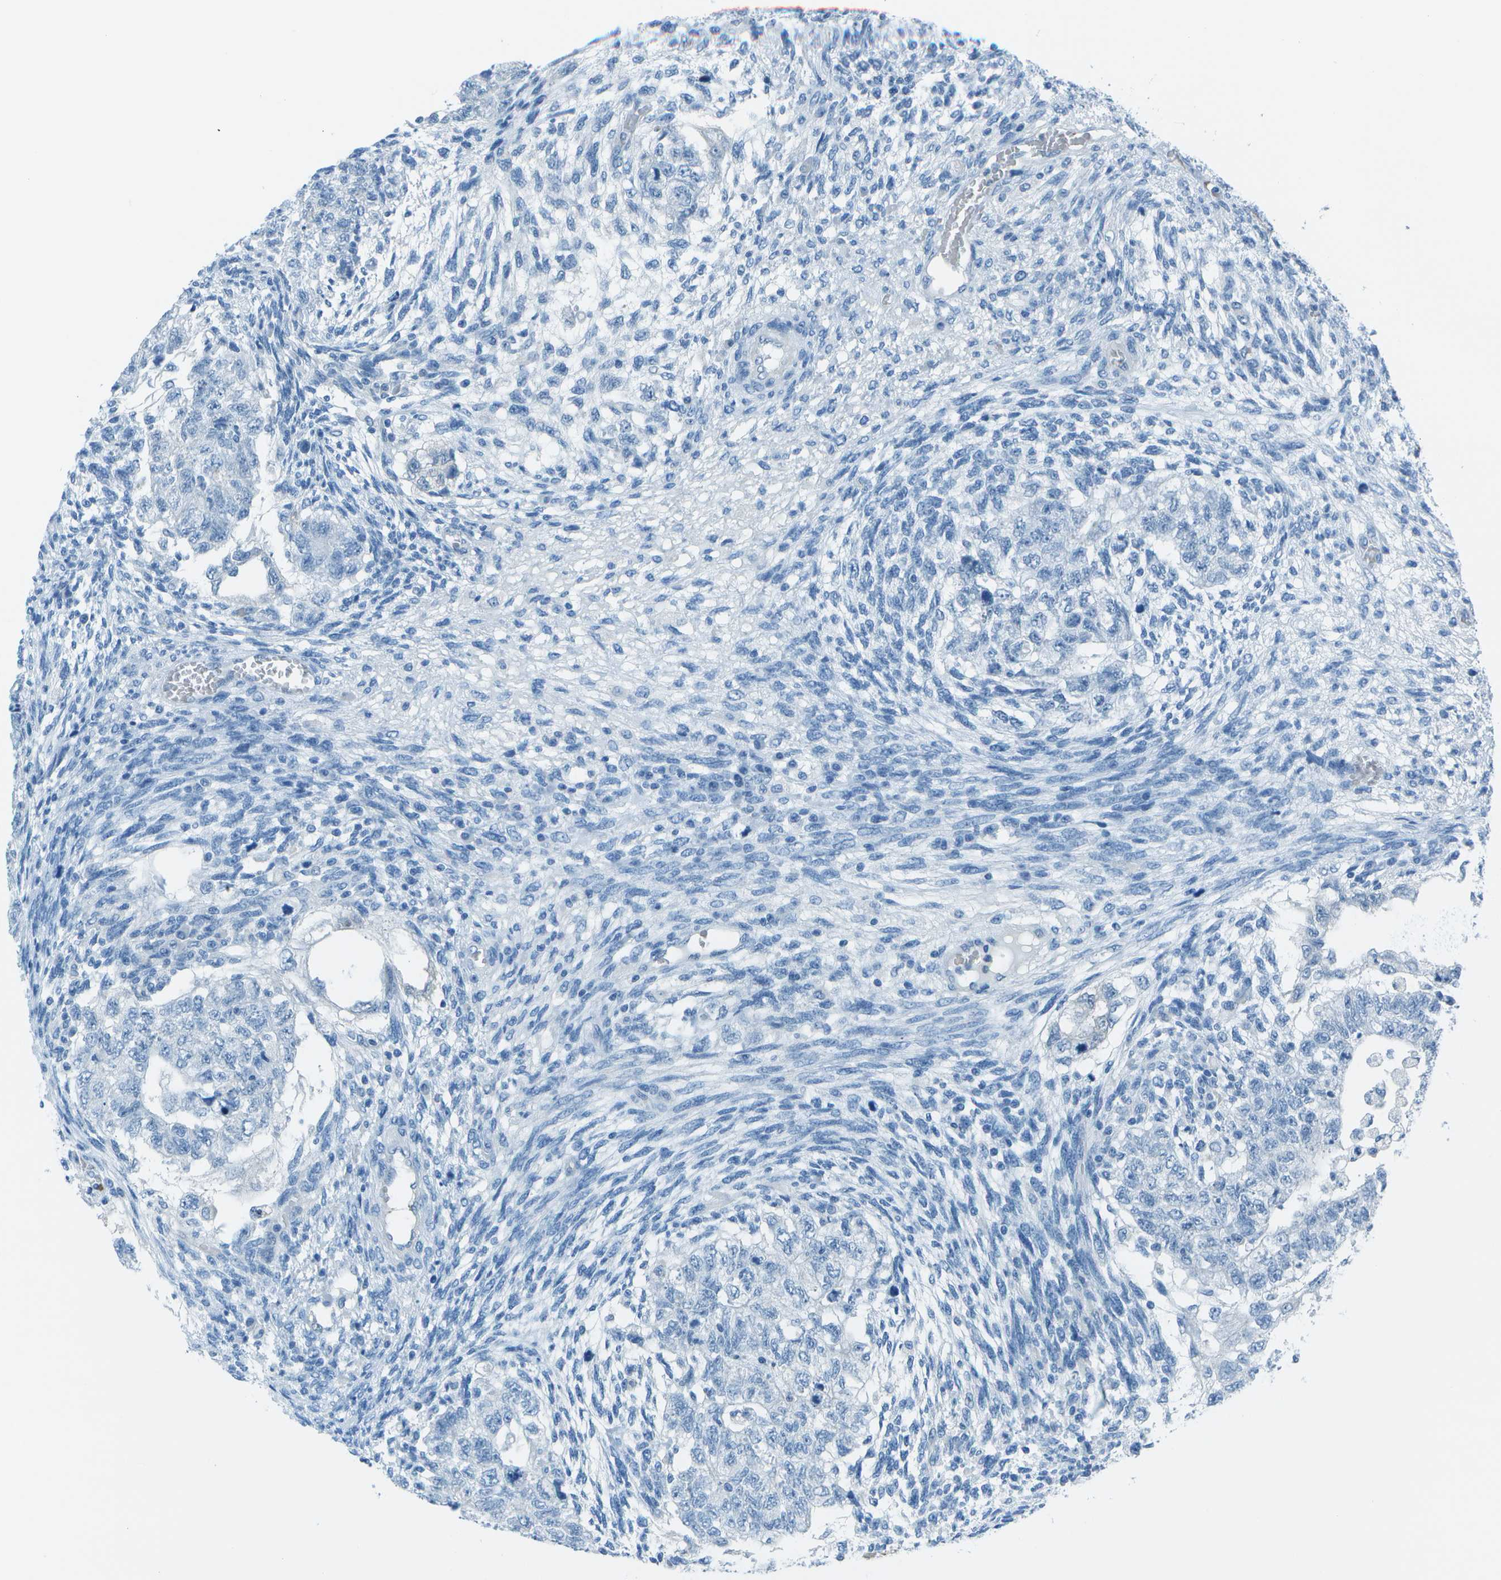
{"staining": {"intensity": "negative", "quantity": "none", "location": "none"}, "tissue": "testis cancer", "cell_type": "Tumor cells", "image_type": "cancer", "snomed": [{"axis": "morphology", "description": "Normal tissue, NOS"}, {"axis": "morphology", "description": "Carcinoma, Embryonal, NOS"}, {"axis": "topography", "description": "Testis"}], "caption": "Micrograph shows no significant protein staining in tumor cells of testis cancer.", "gene": "ASL", "patient": {"sex": "male", "age": 36}}